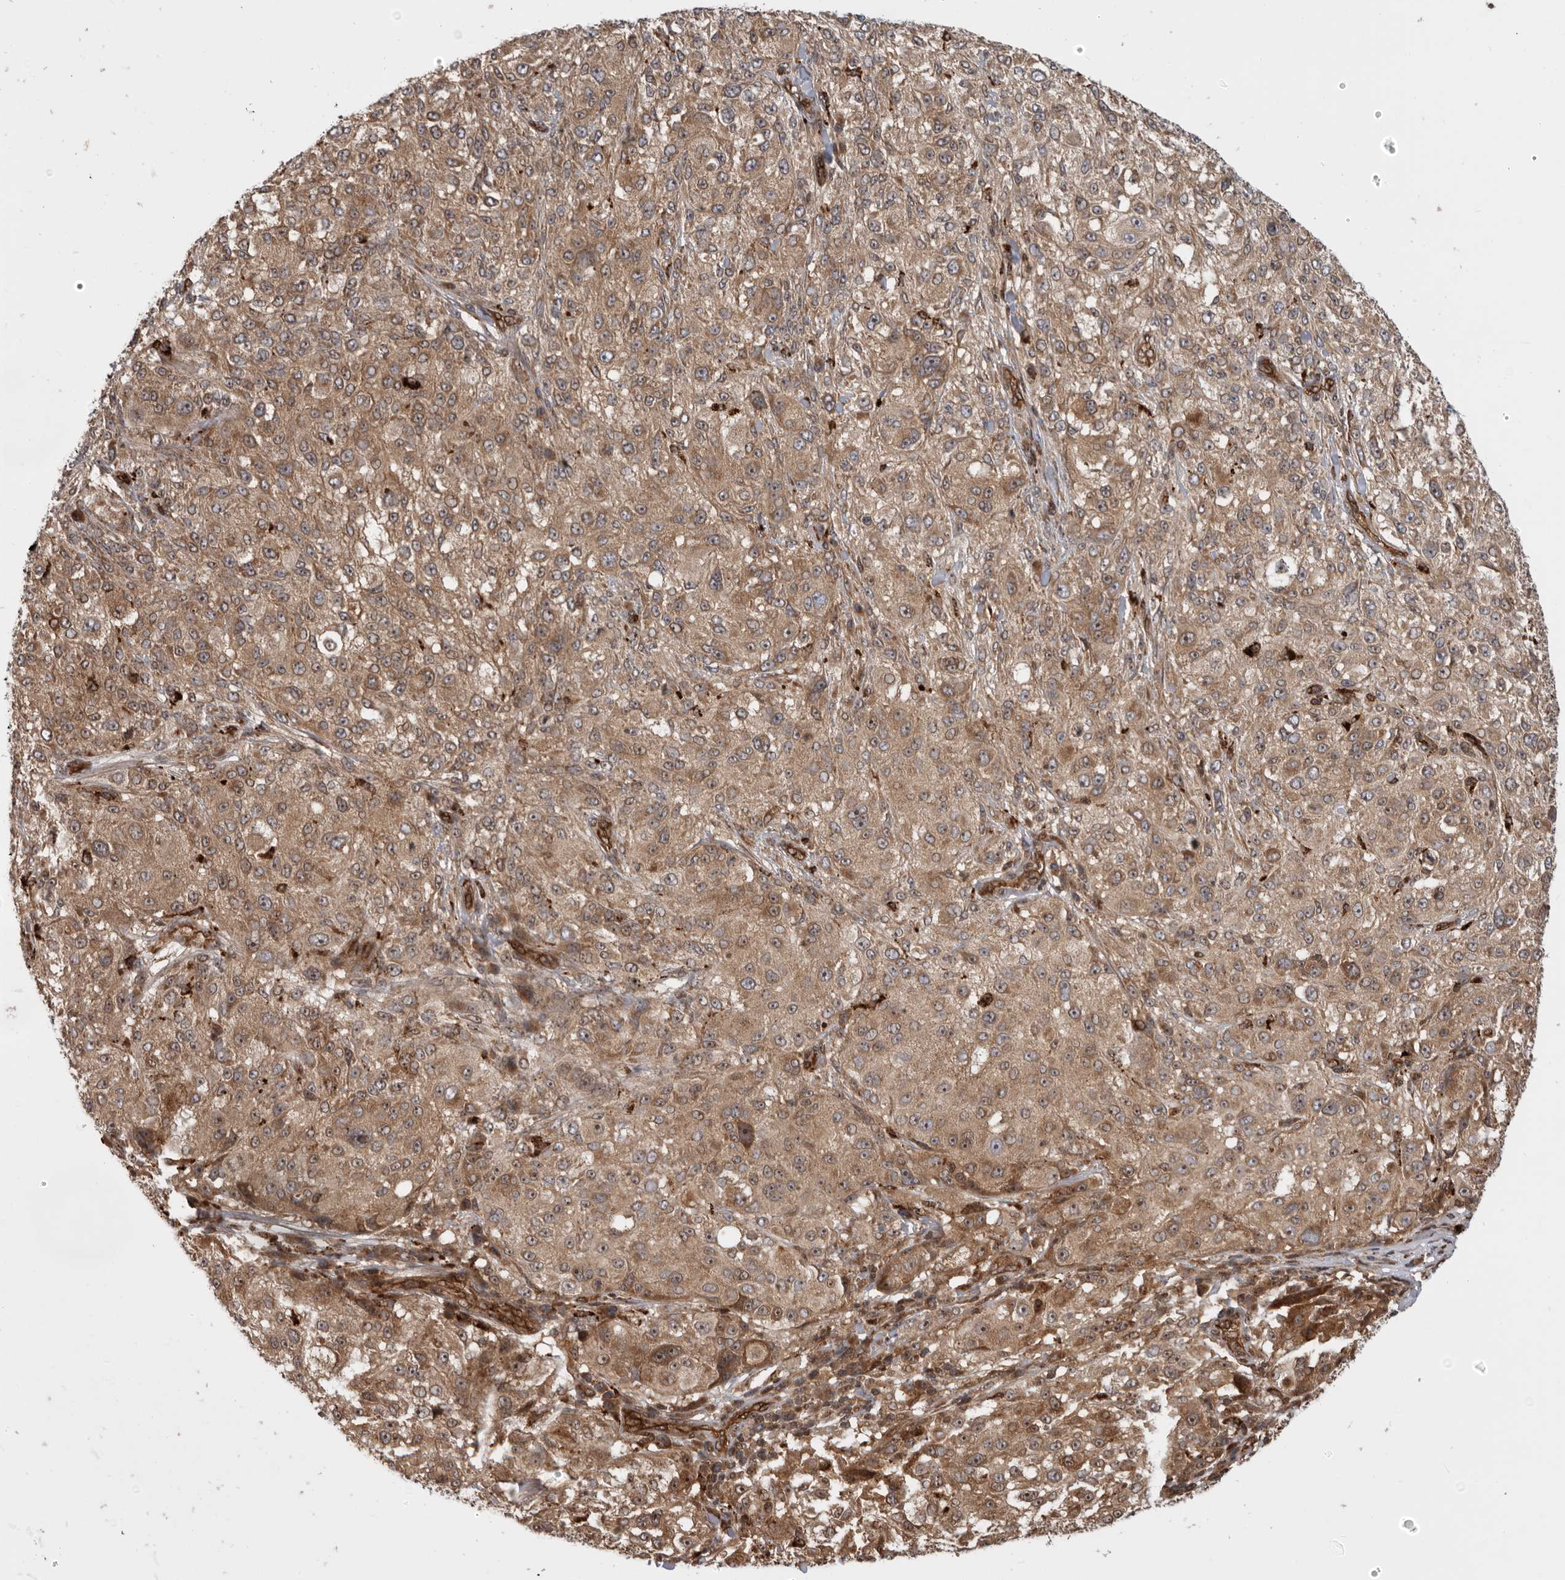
{"staining": {"intensity": "moderate", "quantity": ">75%", "location": "cytoplasmic/membranous"}, "tissue": "melanoma", "cell_type": "Tumor cells", "image_type": "cancer", "snomed": [{"axis": "morphology", "description": "Necrosis, NOS"}, {"axis": "morphology", "description": "Malignant melanoma, NOS"}, {"axis": "topography", "description": "Skin"}], "caption": "Melanoma stained with a brown dye demonstrates moderate cytoplasmic/membranous positive staining in about >75% of tumor cells.", "gene": "DHDDS", "patient": {"sex": "female", "age": 87}}